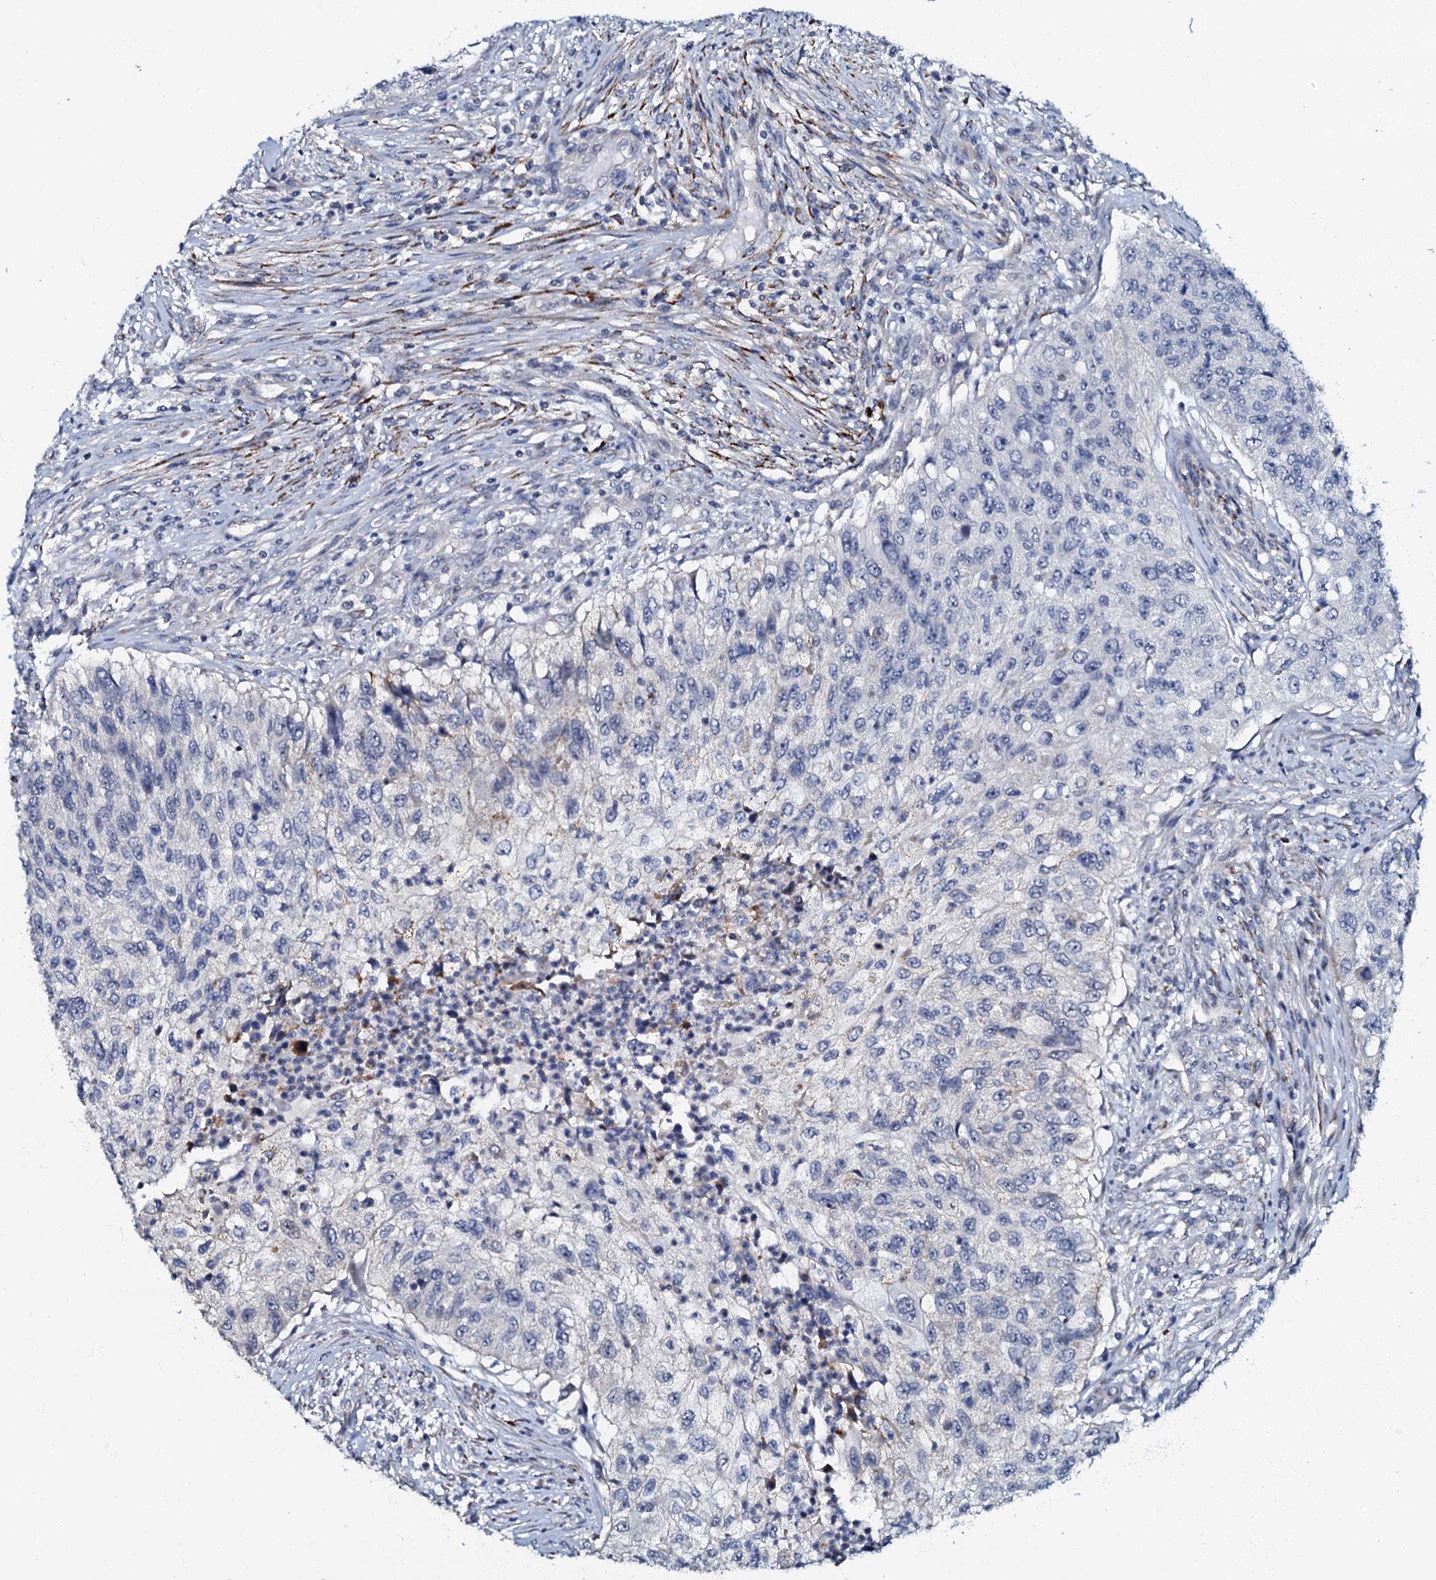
{"staining": {"intensity": "negative", "quantity": "none", "location": "none"}, "tissue": "urothelial cancer", "cell_type": "Tumor cells", "image_type": "cancer", "snomed": [{"axis": "morphology", "description": "Urothelial carcinoma, High grade"}, {"axis": "topography", "description": "Urinary bladder"}], "caption": "A histopathology image of urothelial carcinoma (high-grade) stained for a protein reveals no brown staining in tumor cells. (IHC, brightfield microscopy, high magnification).", "gene": "OLAH", "patient": {"sex": "female", "age": 60}}